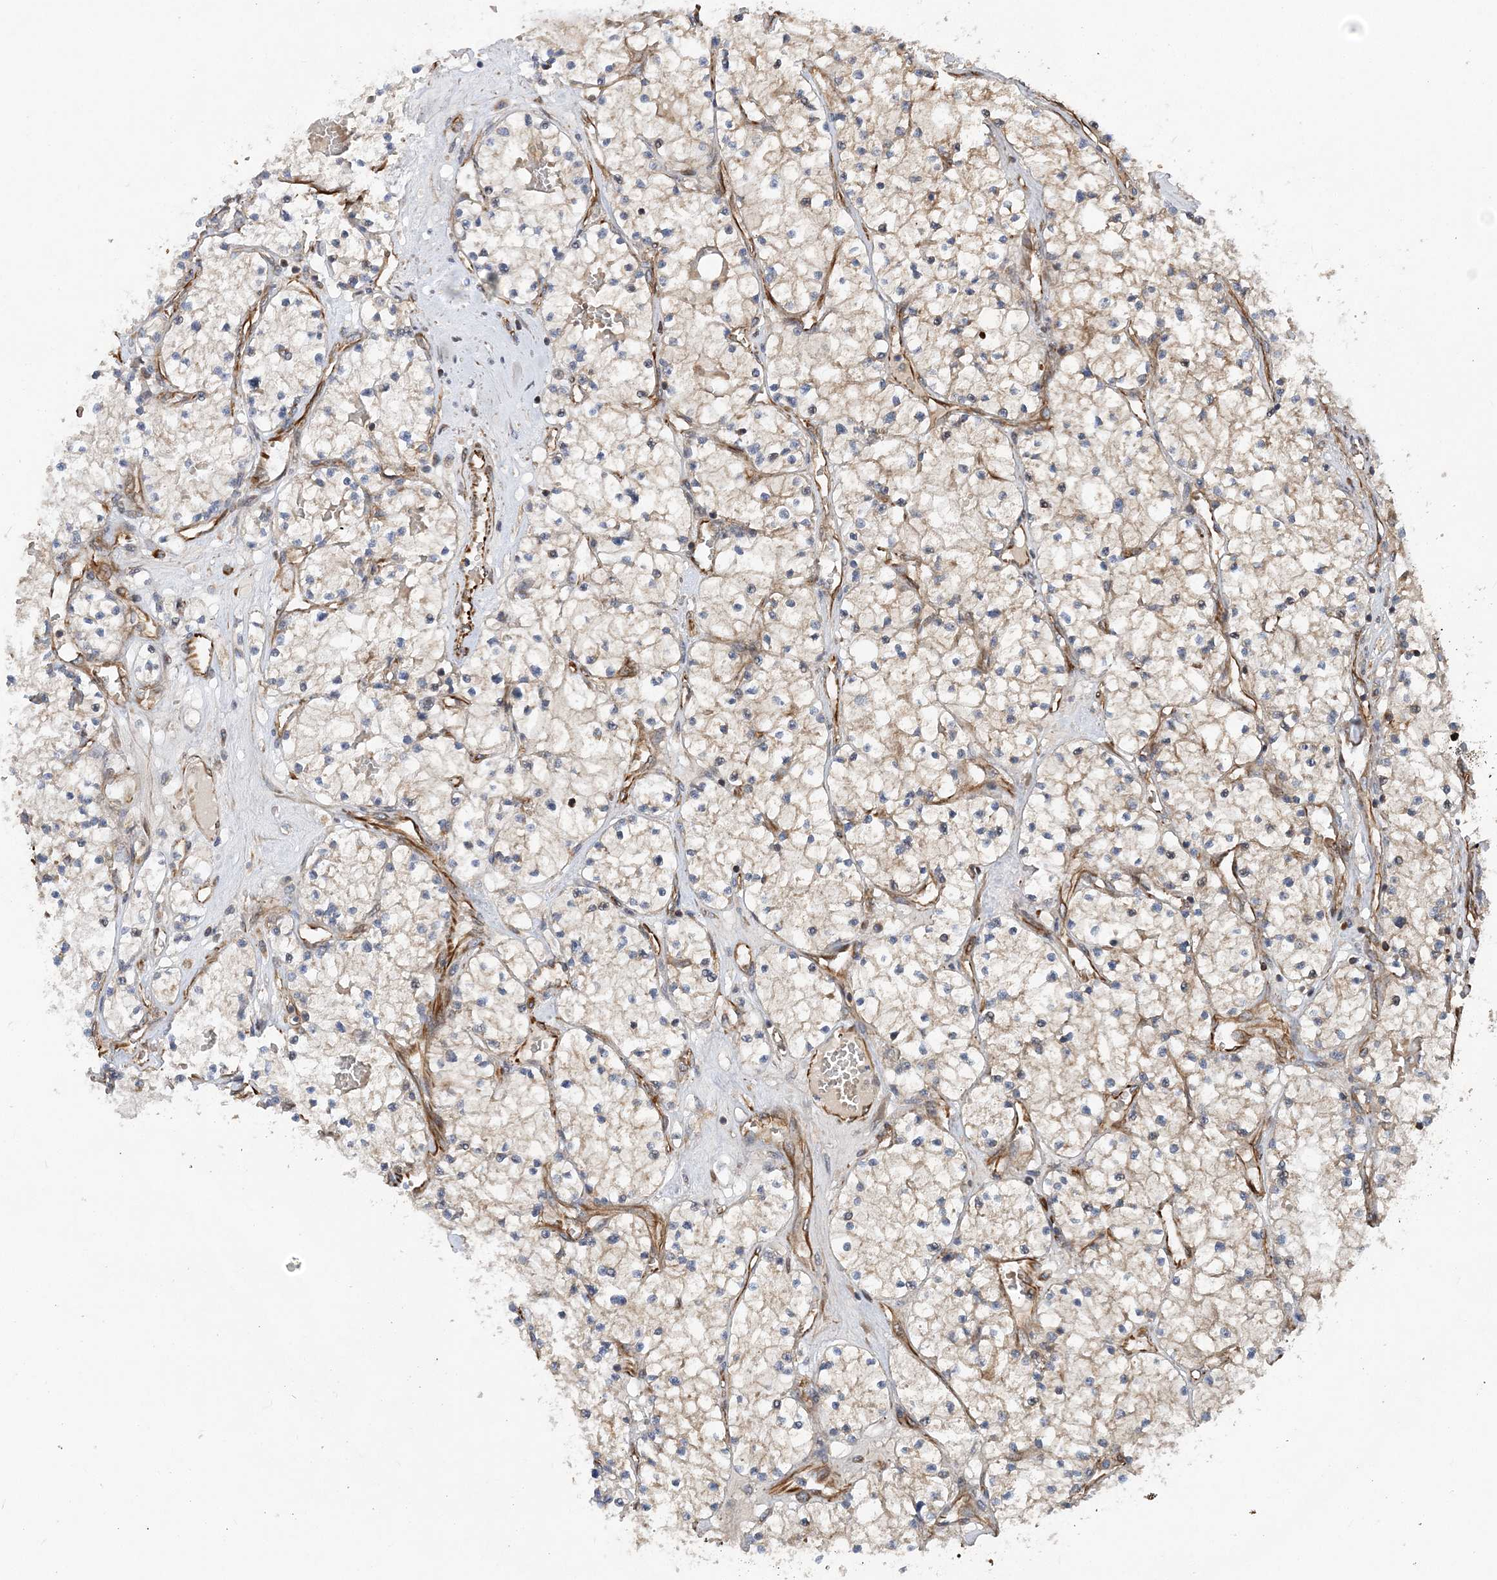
{"staining": {"intensity": "negative", "quantity": "none", "location": "none"}, "tissue": "renal cancer", "cell_type": "Tumor cells", "image_type": "cancer", "snomed": [{"axis": "morphology", "description": "Normal tissue, NOS"}, {"axis": "morphology", "description": "Adenocarcinoma, NOS"}, {"axis": "topography", "description": "Kidney"}], "caption": "Tumor cells are negative for brown protein staining in renal adenocarcinoma.", "gene": "FAM114A2", "patient": {"sex": "male", "age": 68}}